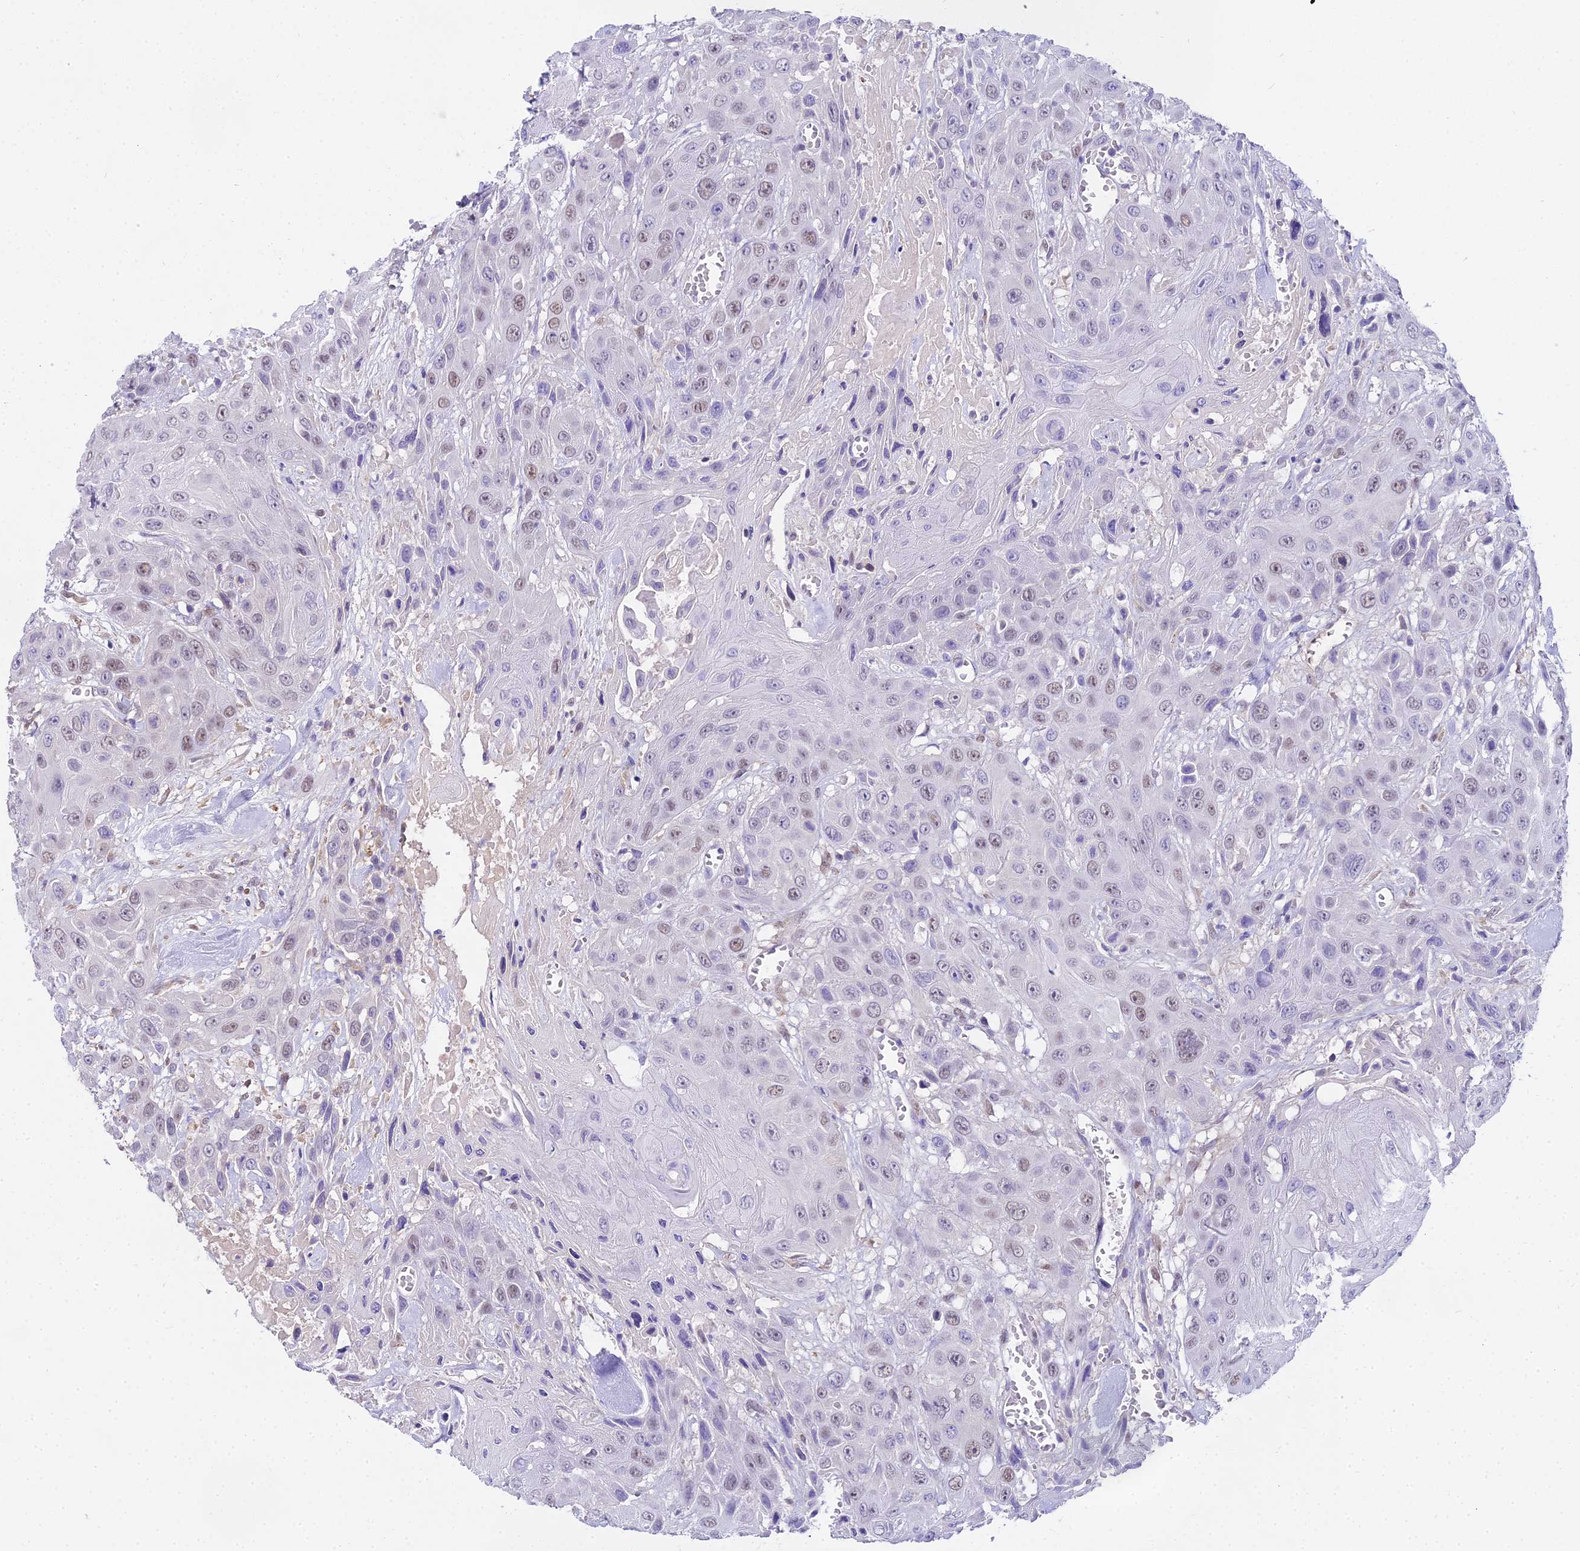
{"staining": {"intensity": "weak", "quantity": "<25%", "location": "nuclear"}, "tissue": "head and neck cancer", "cell_type": "Tumor cells", "image_type": "cancer", "snomed": [{"axis": "morphology", "description": "Squamous cell carcinoma, NOS"}, {"axis": "topography", "description": "Head-Neck"}], "caption": "DAB immunohistochemical staining of head and neck cancer (squamous cell carcinoma) exhibits no significant expression in tumor cells.", "gene": "MAT2A", "patient": {"sex": "male", "age": 81}}